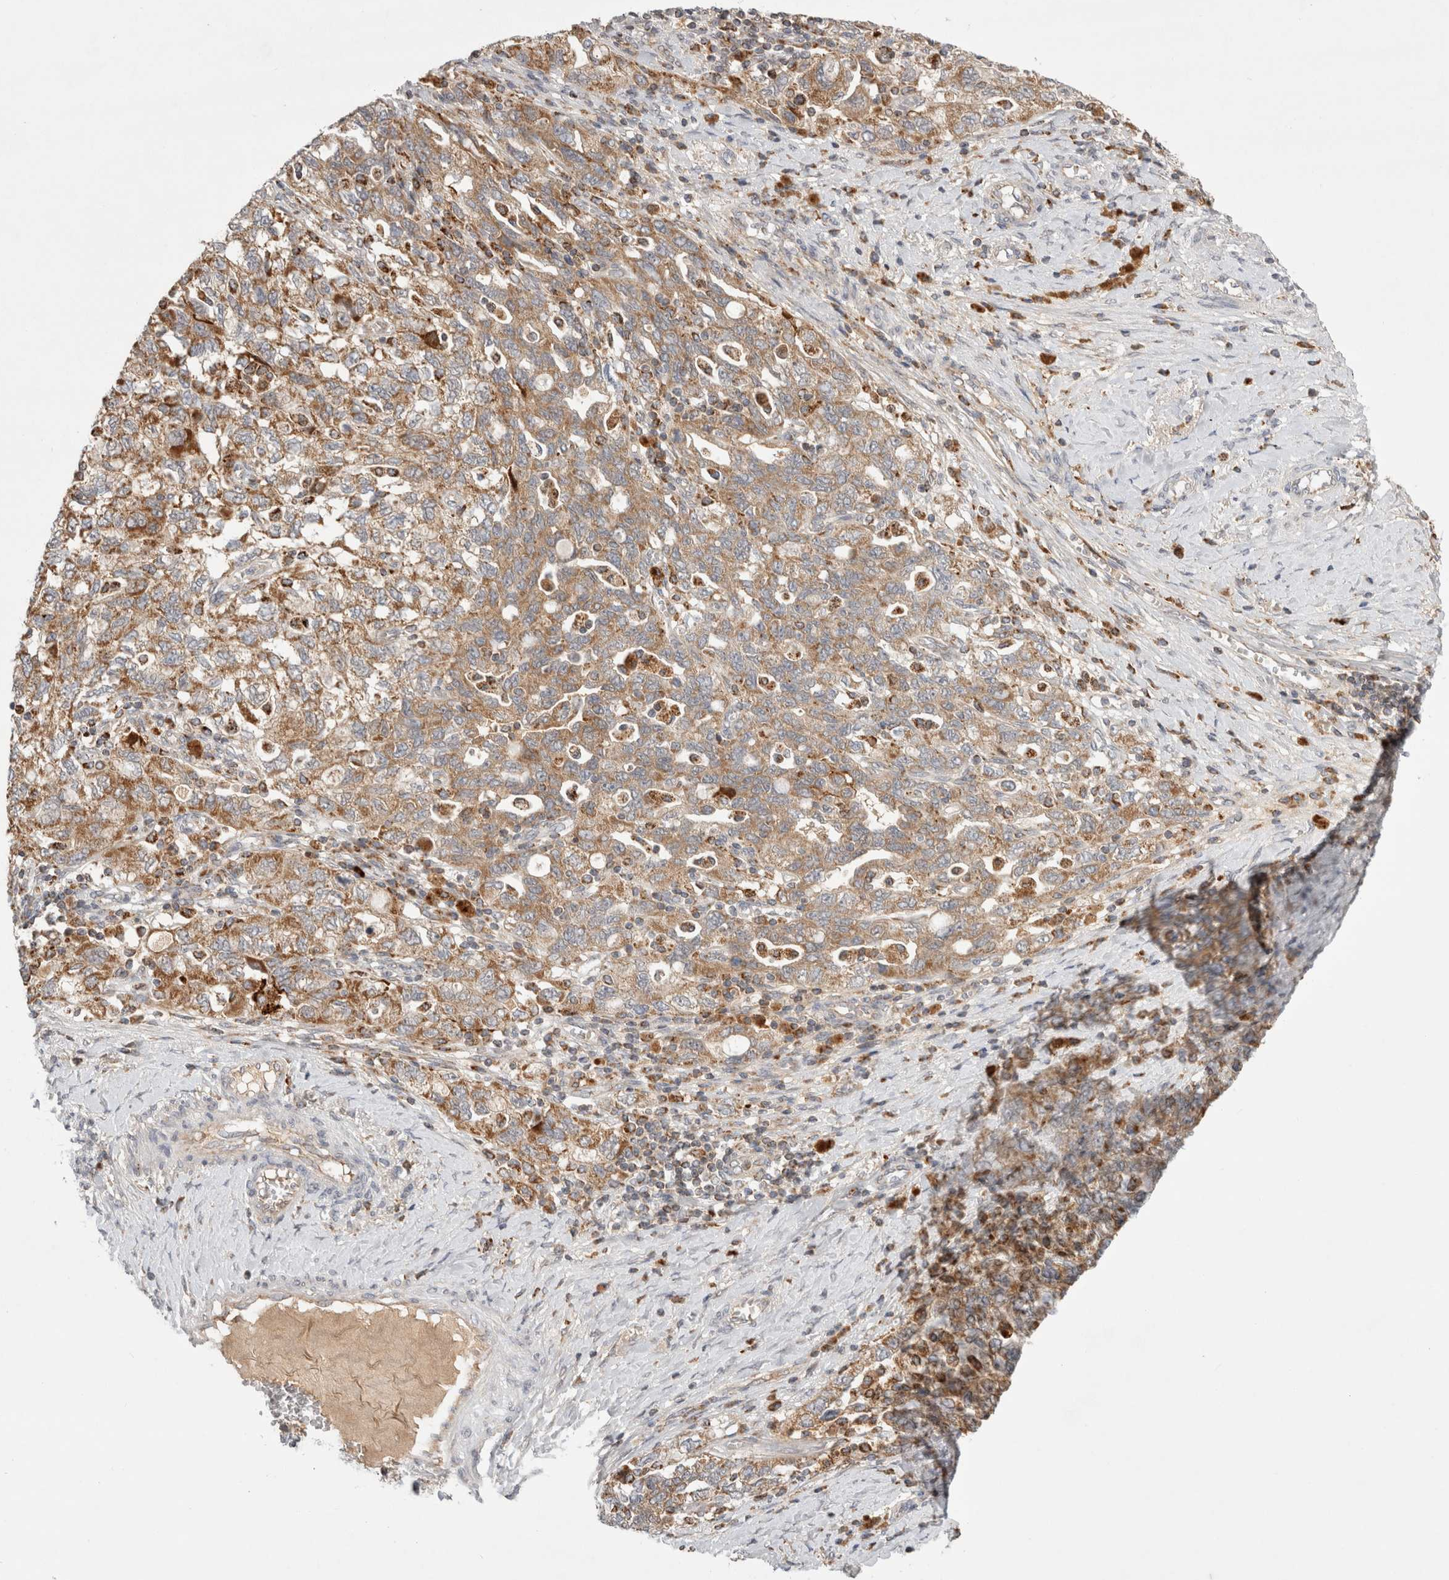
{"staining": {"intensity": "moderate", "quantity": ">75%", "location": "cytoplasmic/membranous"}, "tissue": "ovarian cancer", "cell_type": "Tumor cells", "image_type": "cancer", "snomed": [{"axis": "morphology", "description": "Carcinoma, NOS"}, {"axis": "morphology", "description": "Cystadenocarcinoma, serous, NOS"}, {"axis": "topography", "description": "Ovary"}], "caption": "Approximately >75% of tumor cells in ovarian carcinoma display moderate cytoplasmic/membranous protein positivity as visualized by brown immunohistochemical staining.", "gene": "HROB", "patient": {"sex": "female", "age": 69}}